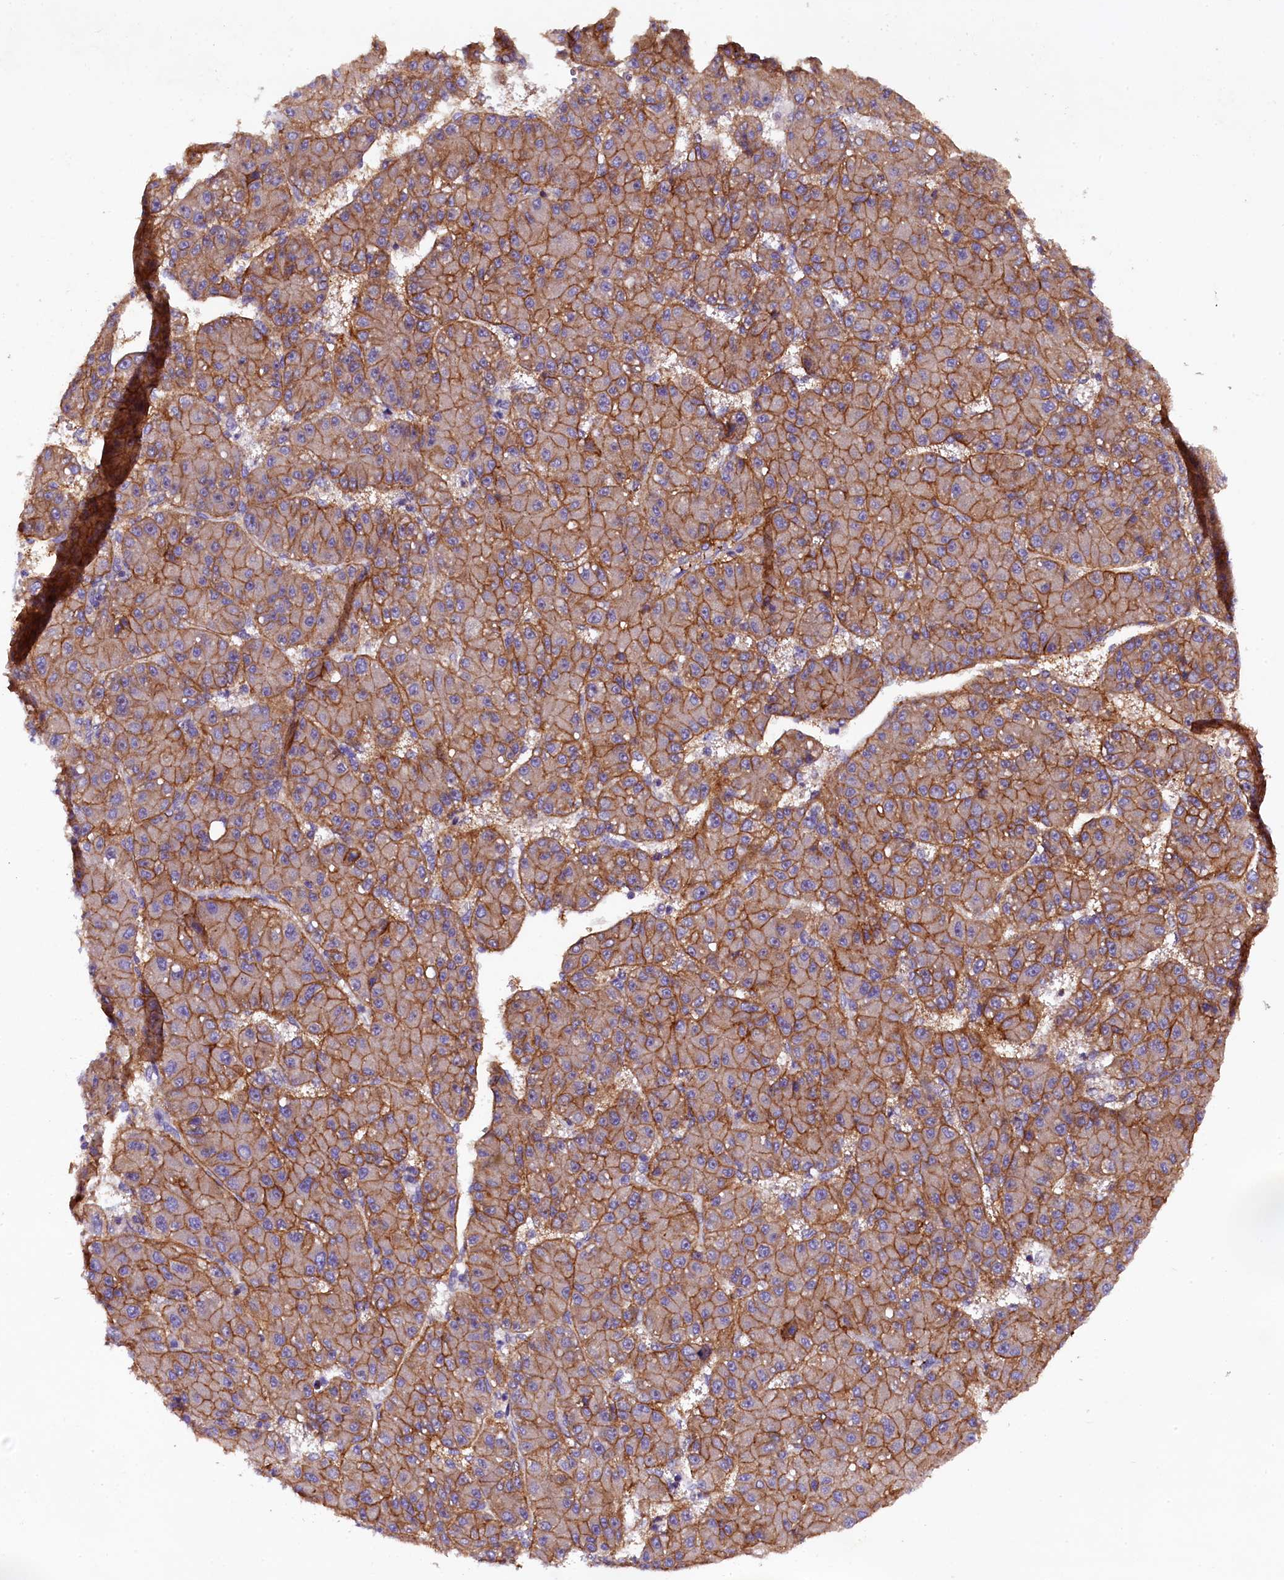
{"staining": {"intensity": "moderate", "quantity": ">75%", "location": "cytoplasmic/membranous"}, "tissue": "liver cancer", "cell_type": "Tumor cells", "image_type": "cancer", "snomed": [{"axis": "morphology", "description": "Carcinoma, Hepatocellular, NOS"}, {"axis": "topography", "description": "Liver"}], "caption": "Immunohistochemistry of human liver cancer reveals medium levels of moderate cytoplasmic/membranous expression in about >75% of tumor cells. The staining was performed using DAB (3,3'-diaminobenzidine), with brown indicating positive protein expression. Nuclei are stained blue with hematoxylin.", "gene": "PLXNB1", "patient": {"sex": "male", "age": 67}}